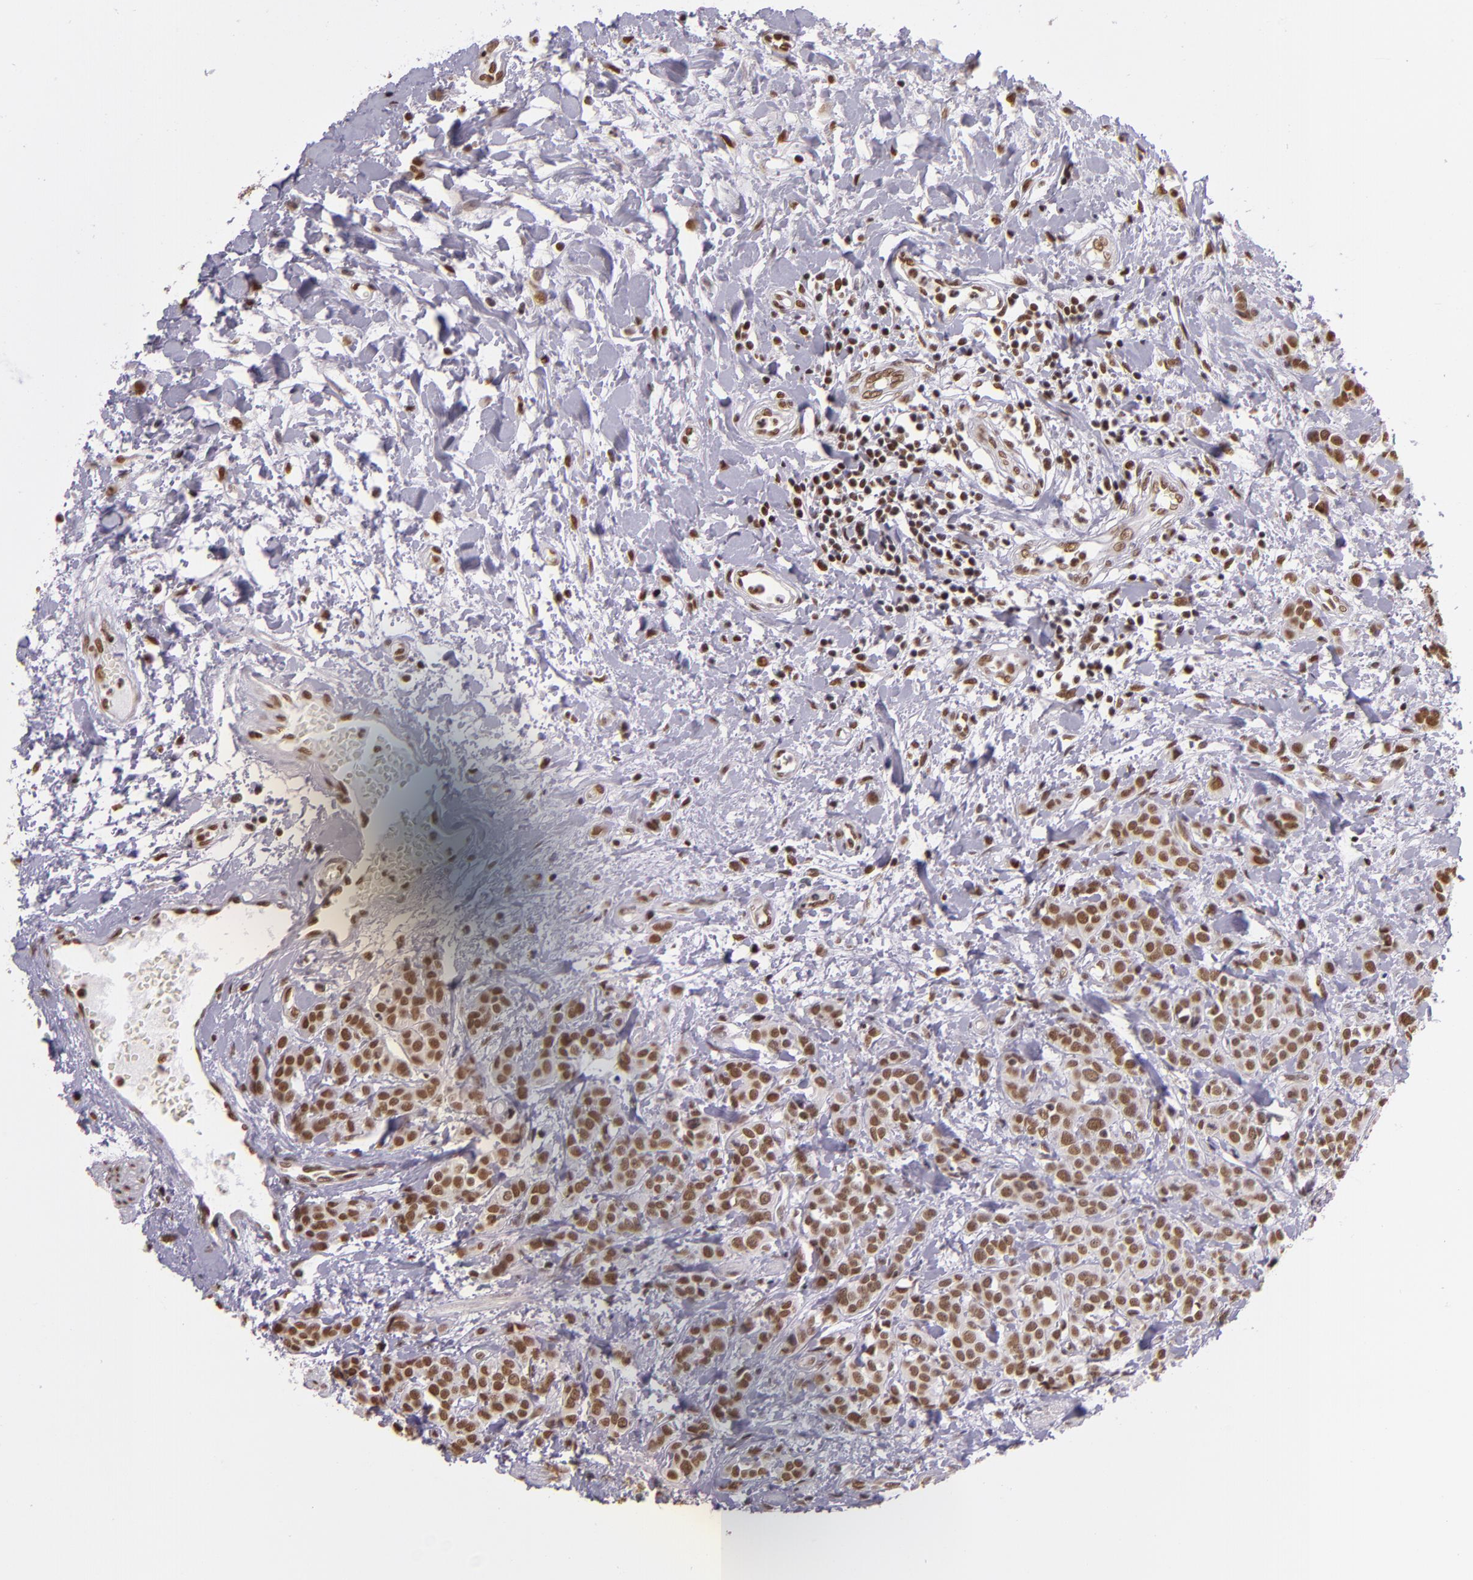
{"staining": {"intensity": "moderate", "quantity": ">75%", "location": "nuclear"}, "tissue": "urothelial cancer", "cell_type": "Tumor cells", "image_type": "cancer", "snomed": [{"axis": "morphology", "description": "Urothelial carcinoma, High grade"}, {"axis": "topography", "description": "Urinary bladder"}], "caption": "Urothelial cancer stained for a protein (brown) displays moderate nuclear positive expression in about >75% of tumor cells.", "gene": "USF1", "patient": {"sex": "male", "age": 56}}